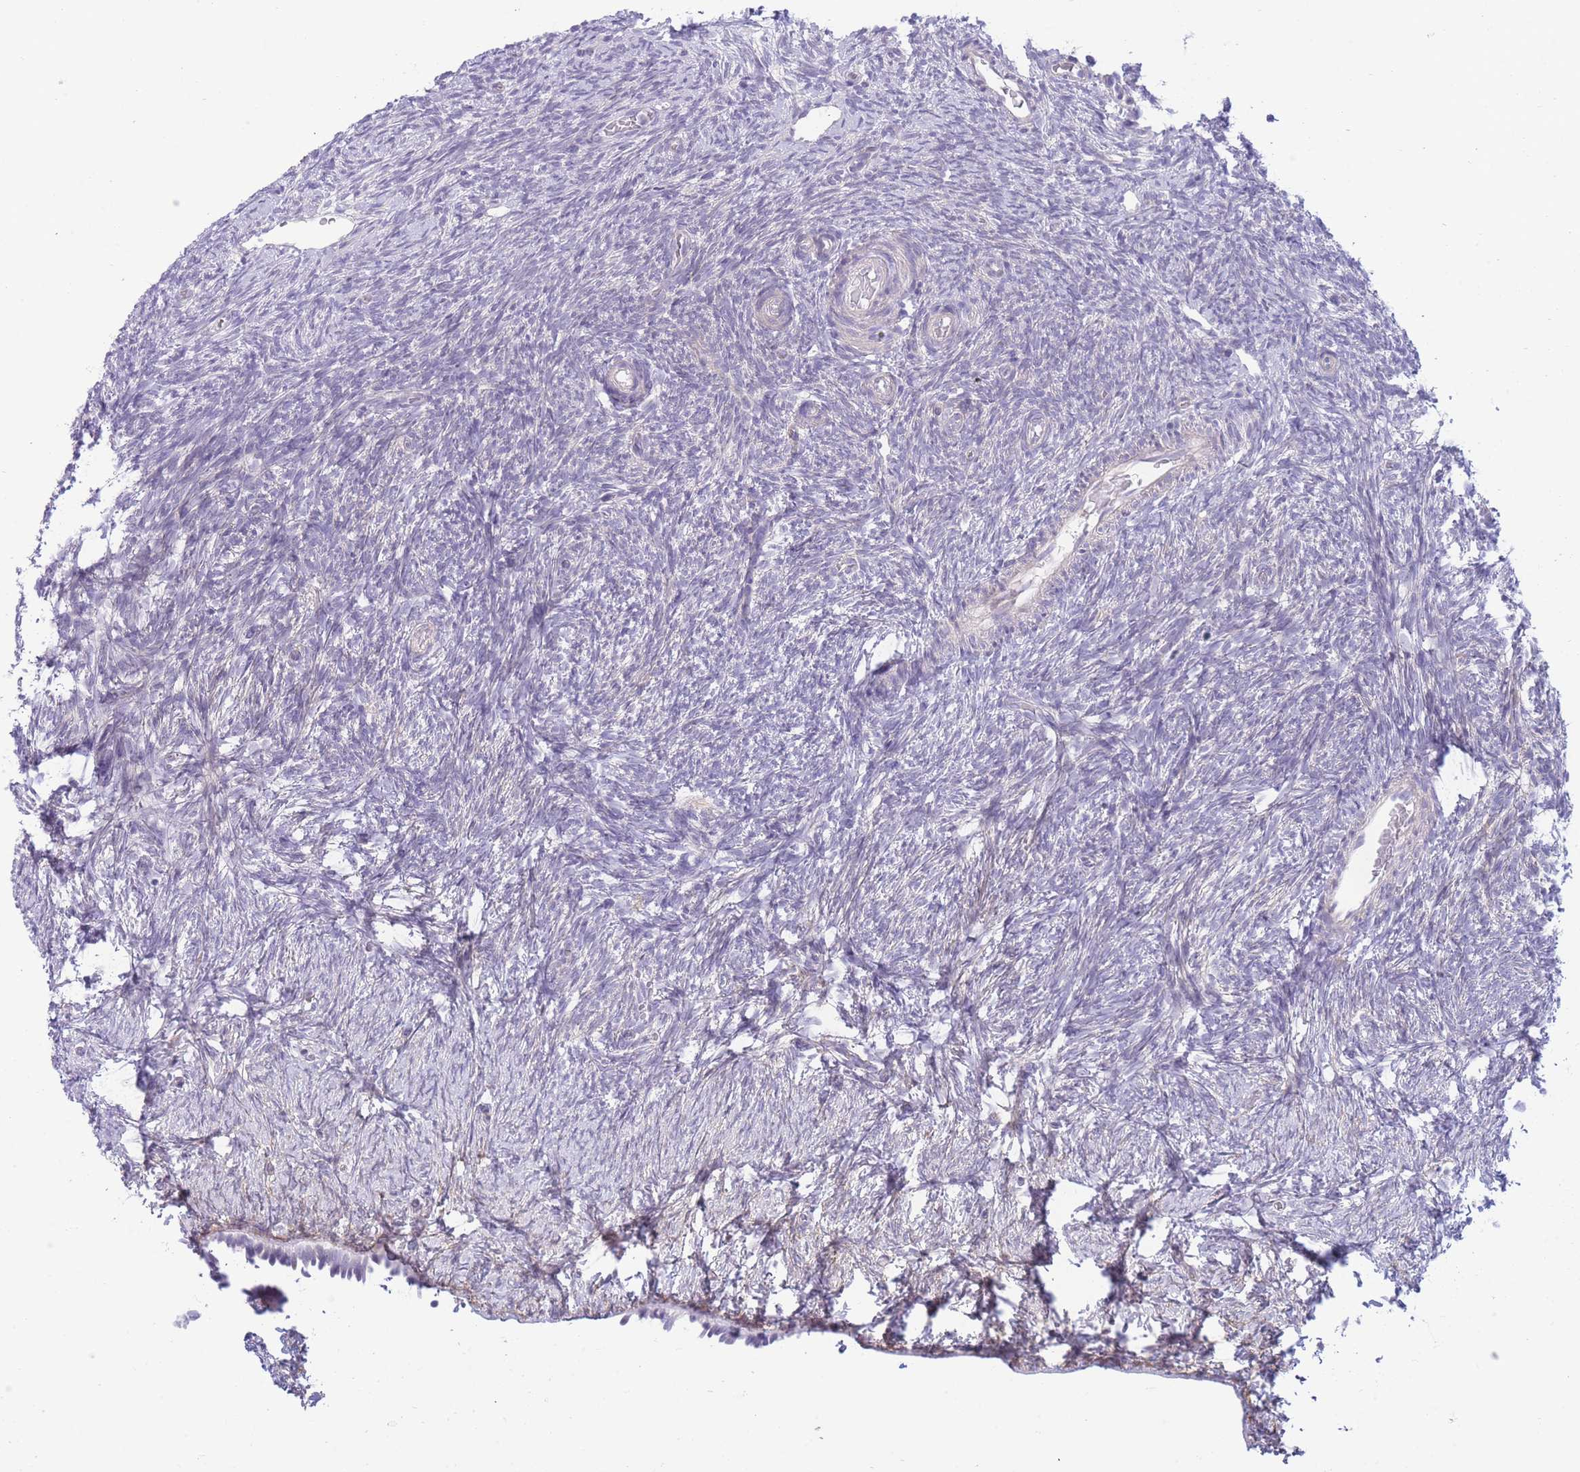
{"staining": {"intensity": "negative", "quantity": "none", "location": "none"}, "tissue": "ovary", "cell_type": "Ovarian stroma cells", "image_type": "normal", "snomed": [{"axis": "morphology", "description": "Normal tissue, NOS"}, {"axis": "topography", "description": "Ovary"}], "caption": "DAB immunohistochemical staining of benign ovary shows no significant staining in ovarian stroma cells.", "gene": "PRR23A", "patient": {"sex": "female", "age": 39}}